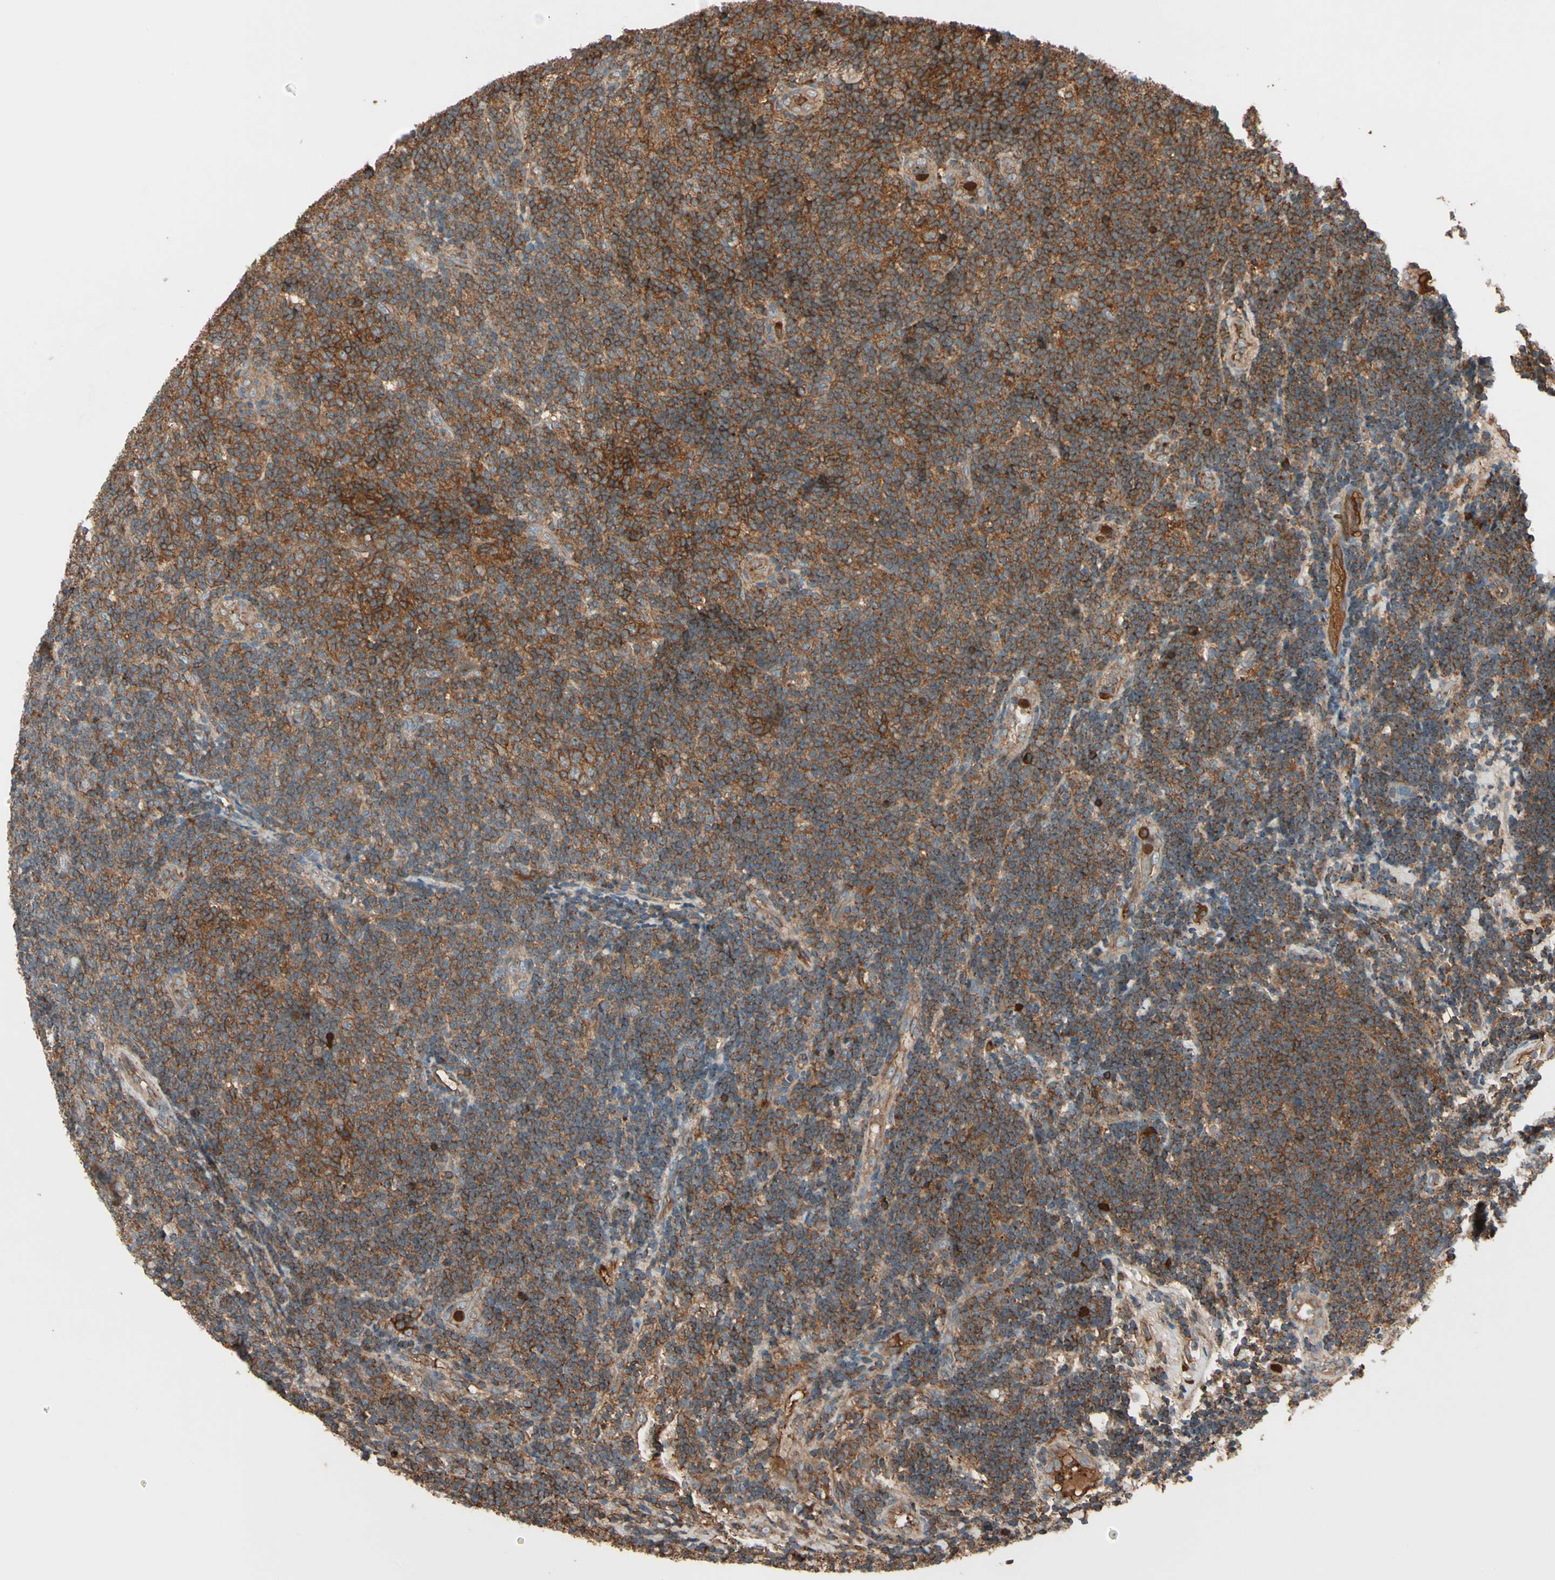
{"staining": {"intensity": "strong", "quantity": ">75%", "location": "cytoplasmic/membranous"}, "tissue": "lymphoma", "cell_type": "Tumor cells", "image_type": "cancer", "snomed": [{"axis": "morphology", "description": "Malignant lymphoma, non-Hodgkin's type, Low grade"}, {"axis": "topography", "description": "Lymph node"}], "caption": "A high-resolution micrograph shows IHC staining of low-grade malignant lymphoma, non-Hodgkin's type, which shows strong cytoplasmic/membranous positivity in about >75% of tumor cells. (brown staining indicates protein expression, while blue staining denotes nuclei).", "gene": "STX11", "patient": {"sex": "male", "age": 83}}